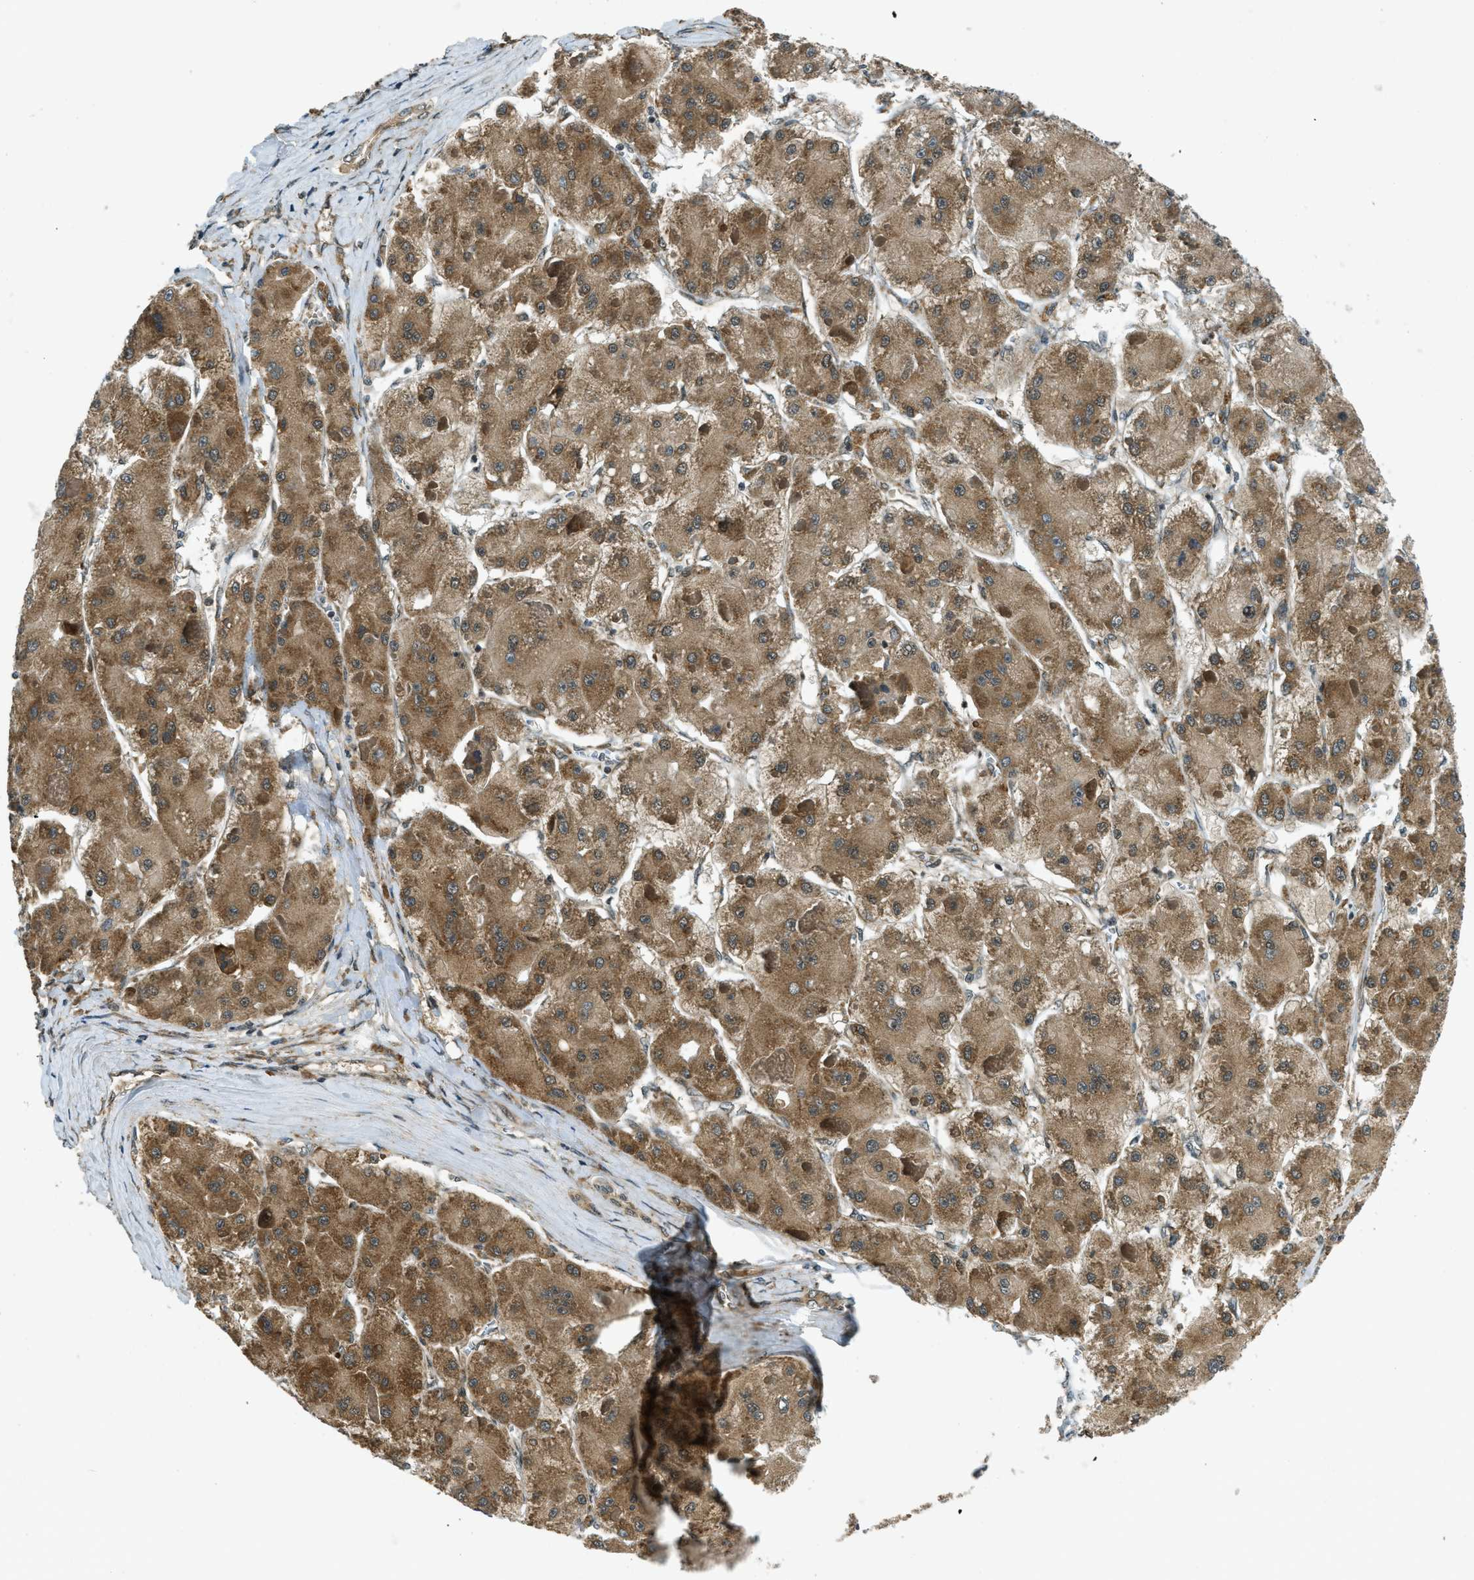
{"staining": {"intensity": "moderate", "quantity": ">75%", "location": "cytoplasmic/membranous"}, "tissue": "liver cancer", "cell_type": "Tumor cells", "image_type": "cancer", "snomed": [{"axis": "morphology", "description": "Carcinoma, Hepatocellular, NOS"}, {"axis": "topography", "description": "Liver"}], "caption": "Moderate cytoplasmic/membranous staining for a protein is identified in about >75% of tumor cells of liver cancer (hepatocellular carcinoma) using IHC.", "gene": "EIF2AK3", "patient": {"sex": "female", "age": 73}}